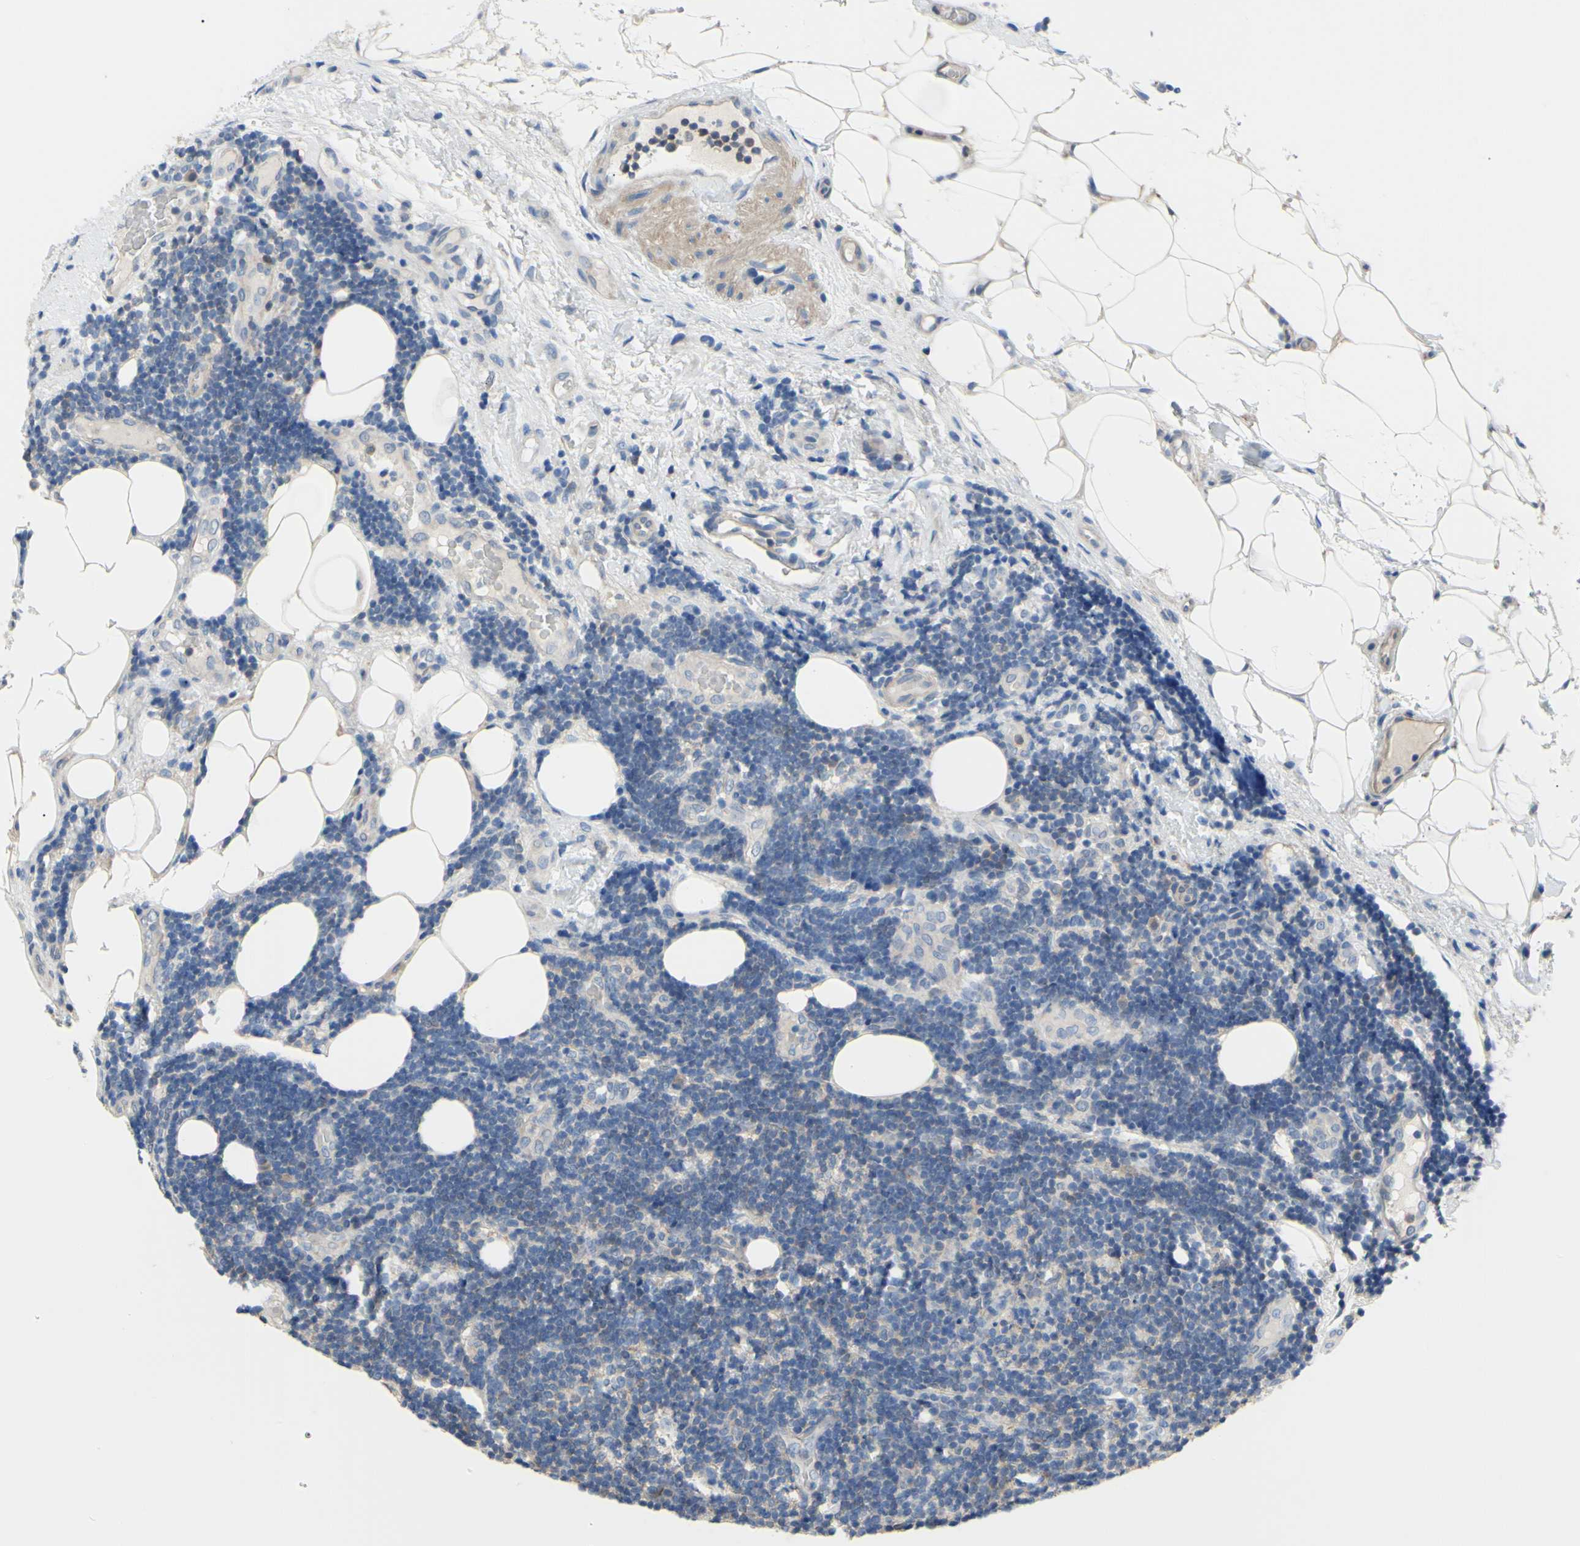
{"staining": {"intensity": "weak", "quantity": "<25%", "location": "cytoplasmic/membranous"}, "tissue": "lymphoma", "cell_type": "Tumor cells", "image_type": "cancer", "snomed": [{"axis": "morphology", "description": "Malignant lymphoma, non-Hodgkin's type, Low grade"}, {"axis": "topography", "description": "Lymph node"}], "caption": "Protein analysis of low-grade malignant lymphoma, non-Hodgkin's type demonstrates no significant staining in tumor cells.", "gene": "UPK3B", "patient": {"sex": "male", "age": 83}}